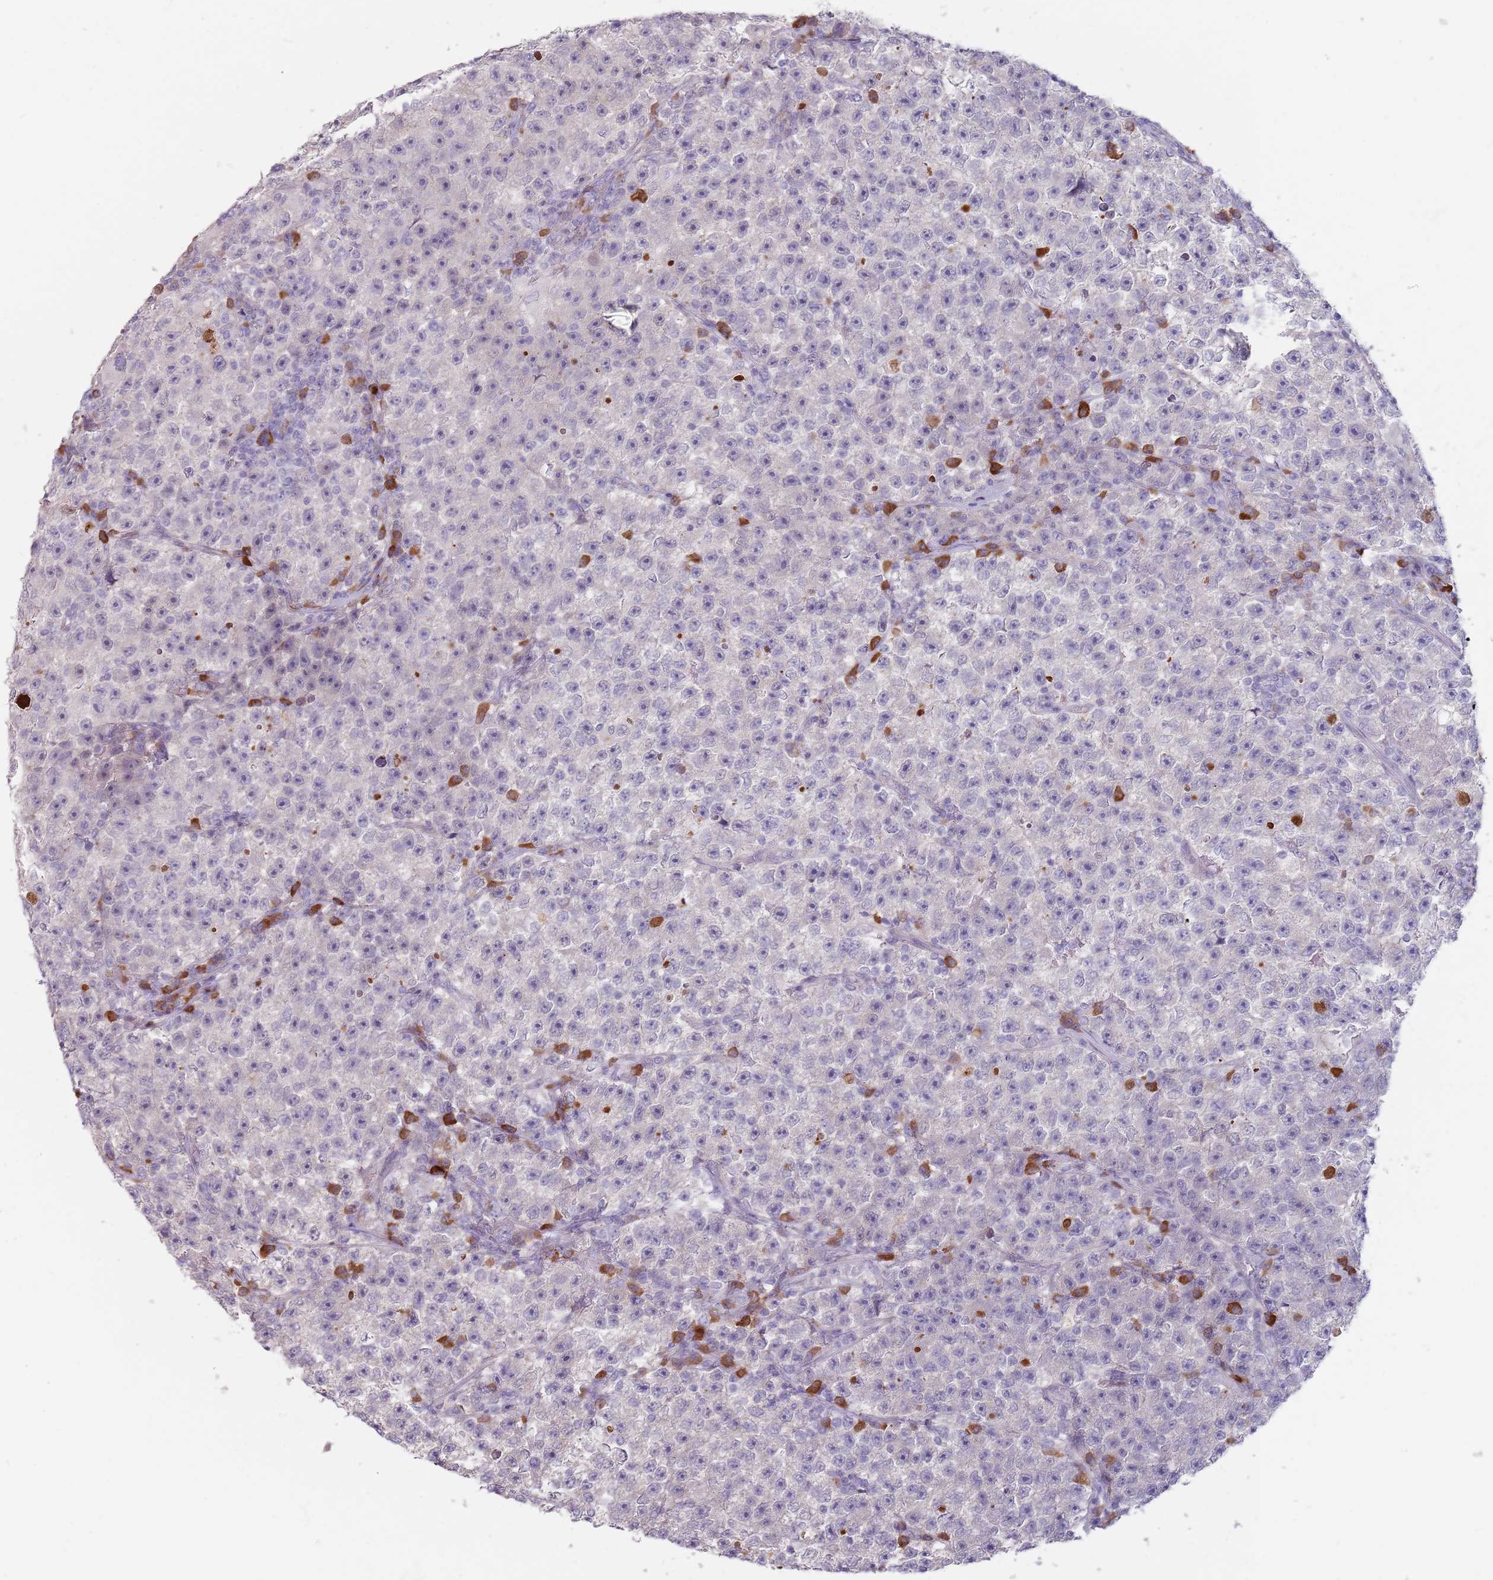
{"staining": {"intensity": "negative", "quantity": "none", "location": "none"}, "tissue": "testis cancer", "cell_type": "Tumor cells", "image_type": "cancer", "snomed": [{"axis": "morphology", "description": "Seminoma, NOS"}, {"axis": "topography", "description": "Testis"}], "caption": "Immunohistochemistry (IHC) of human testis seminoma displays no staining in tumor cells.", "gene": "DXO", "patient": {"sex": "male", "age": 22}}